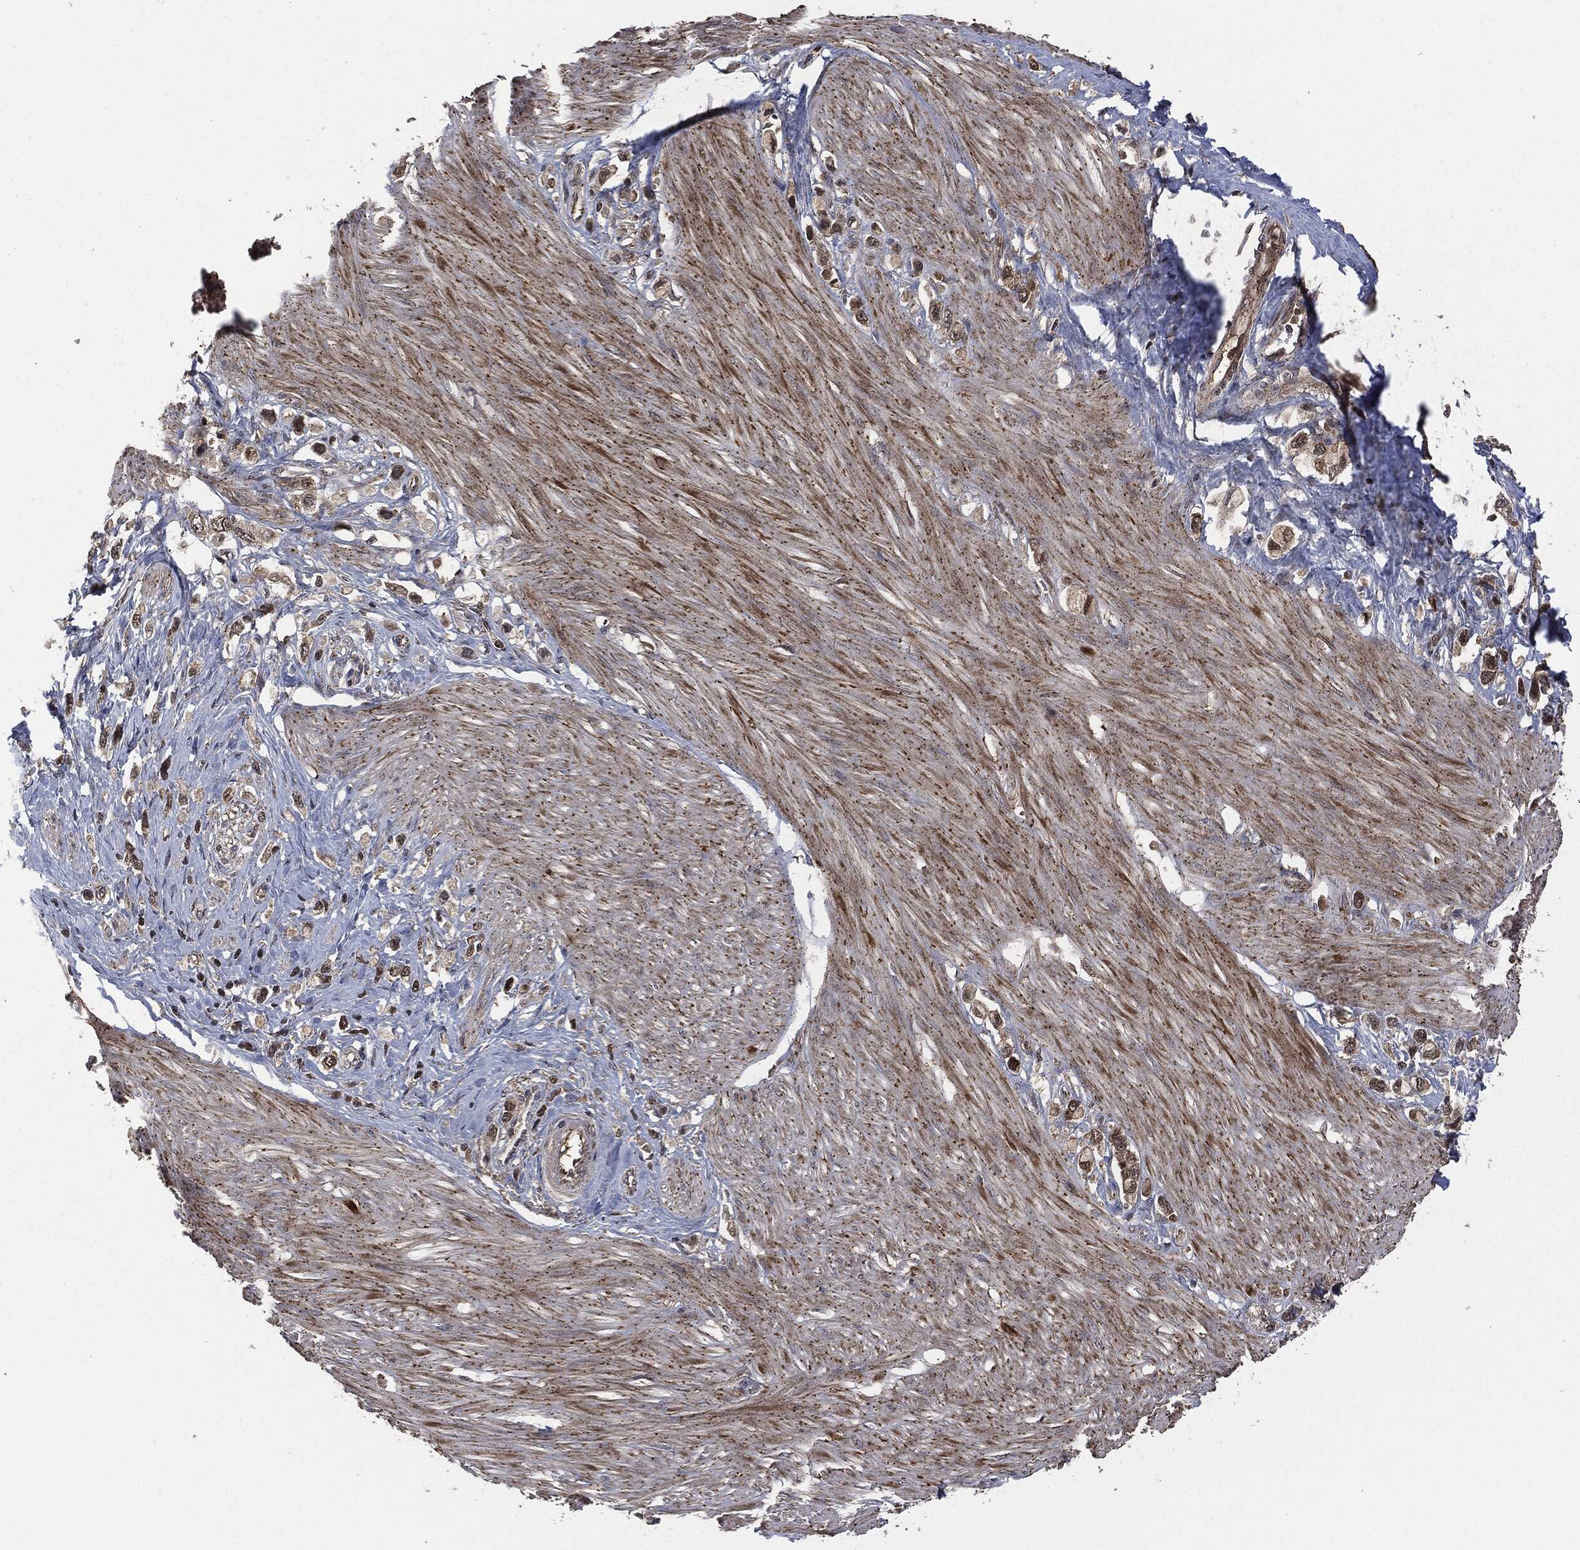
{"staining": {"intensity": "moderate", "quantity": "25%-75%", "location": "cytoplasmic/membranous,nuclear"}, "tissue": "stomach cancer", "cell_type": "Tumor cells", "image_type": "cancer", "snomed": [{"axis": "morphology", "description": "Normal tissue, NOS"}, {"axis": "morphology", "description": "Adenocarcinoma, NOS"}, {"axis": "morphology", "description": "Adenocarcinoma, High grade"}, {"axis": "topography", "description": "Stomach, upper"}, {"axis": "topography", "description": "Stomach"}], "caption": "Protein analysis of adenocarcinoma (high-grade) (stomach) tissue displays moderate cytoplasmic/membranous and nuclear staining in about 25%-75% of tumor cells.", "gene": "HRAS", "patient": {"sex": "female", "age": 65}}